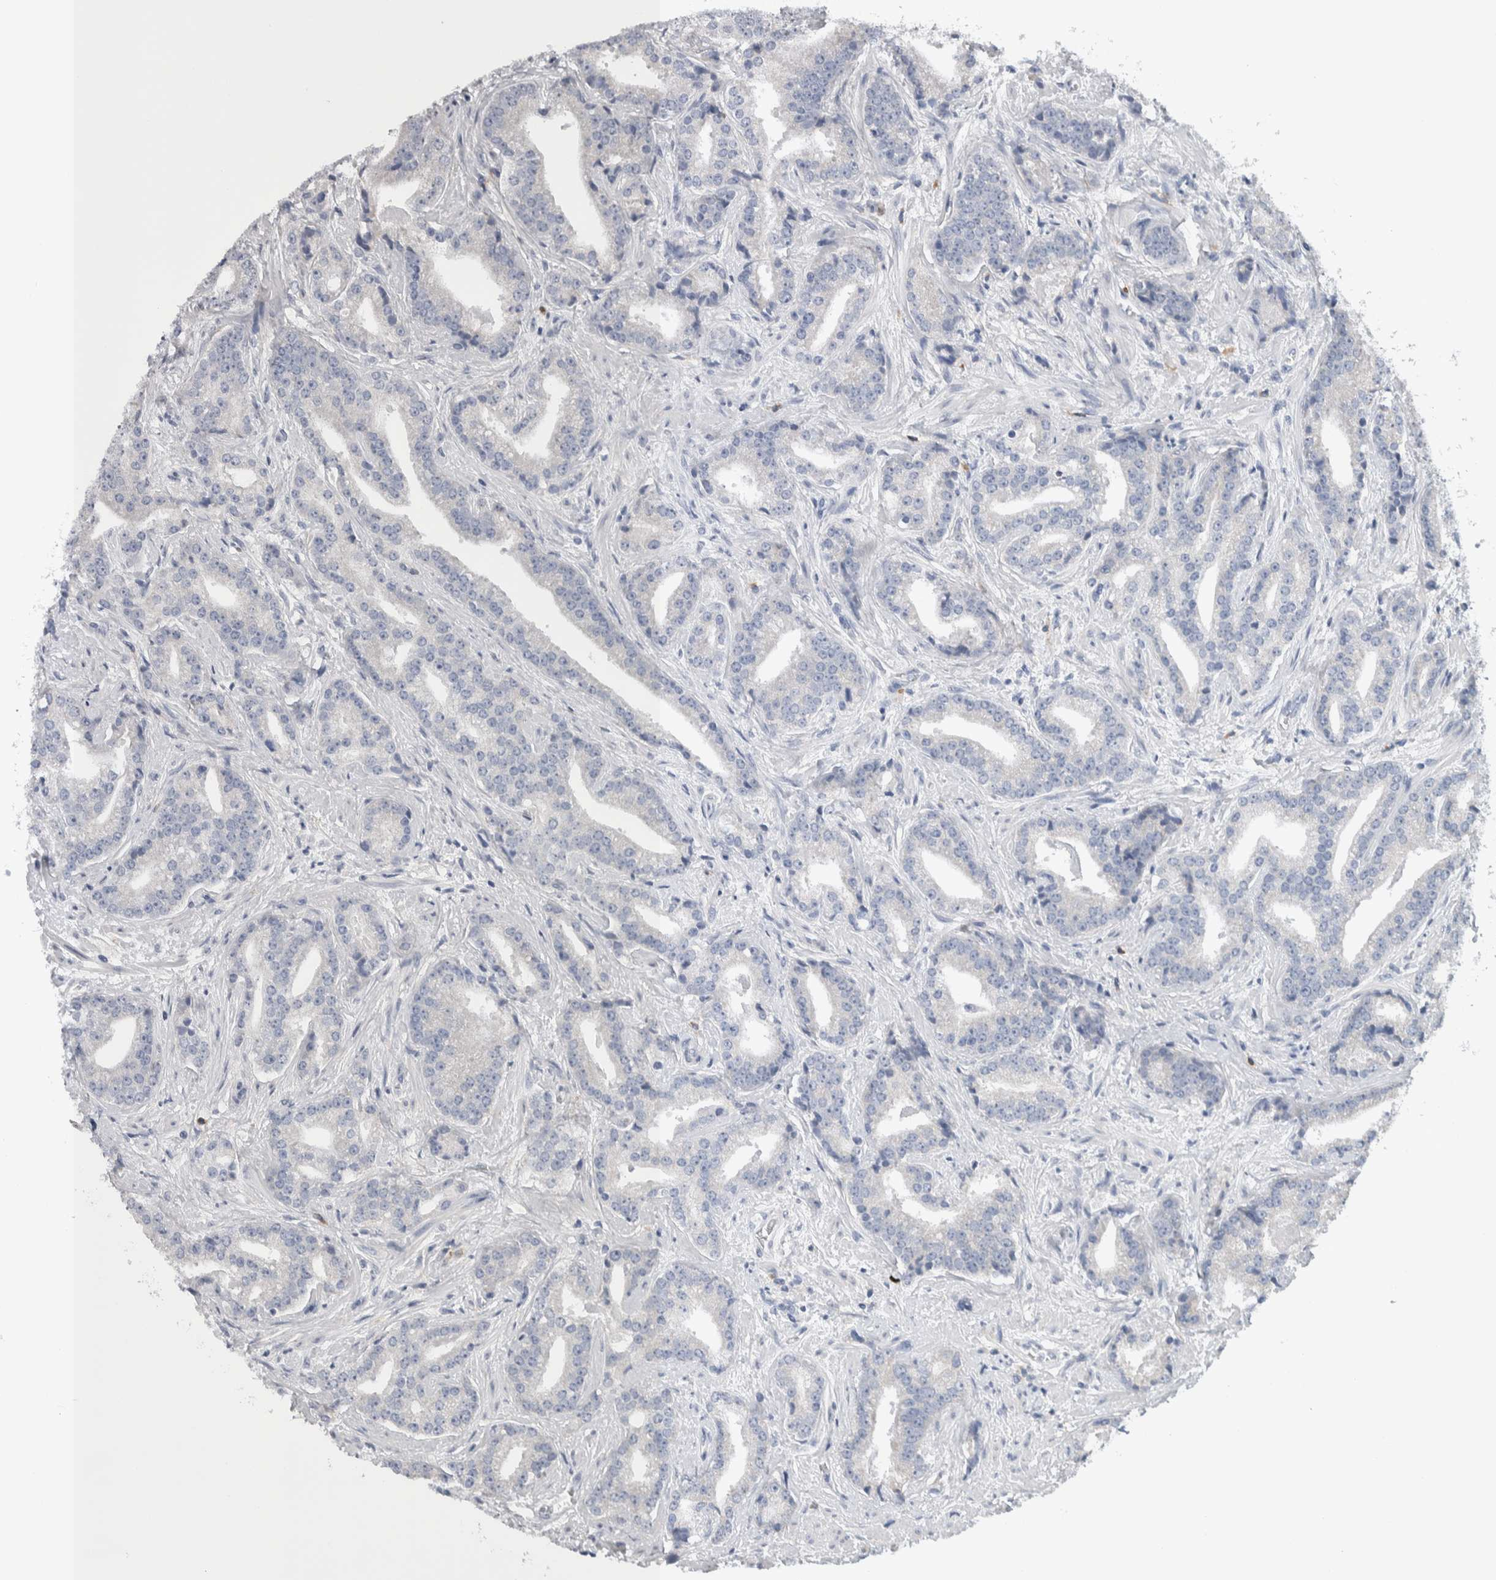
{"staining": {"intensity": "negative", "quantity": "none", "location": "none"}, "tissue": "prostate cancer", "cell_type": "Tumor cells", "image_type": "cancer", "snomed": [{"axis": "morphology", "description": "Adenocarcinoma, Low grade"}, {"axis": "topography", "description": "Prostate"}], "caption": "This is an immunohistochemistry micrograph of human prostate cancer. There is no positivity in tumor cells.", "gene": "IBTK", "patient": {"sex": "male", "age": 67}}